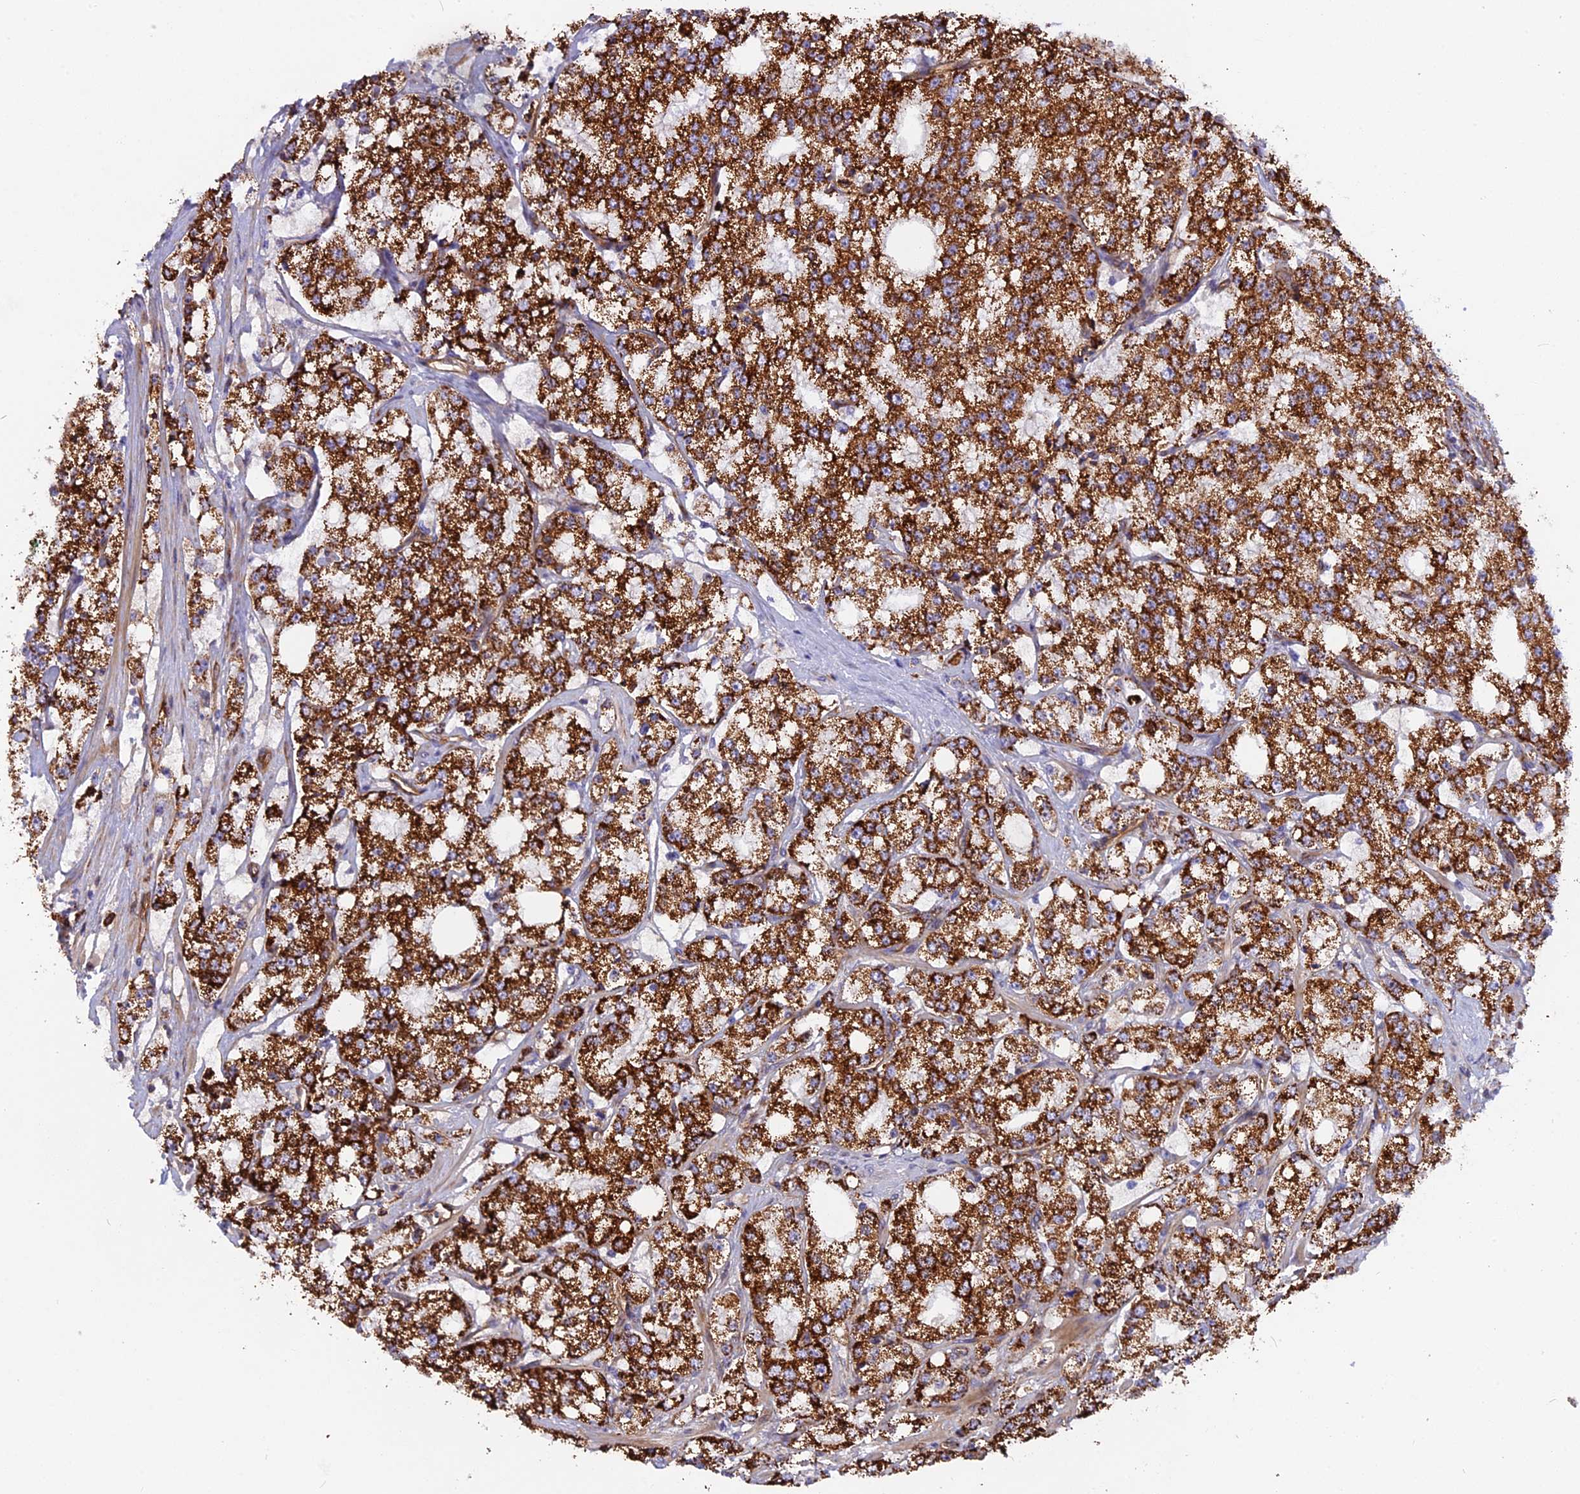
{"staining": {"intensity": "strong", "quantity": ">75%", "location": "cytoplasmic/membranous"}, "tissue": "prostate cancer", "cell_type": "Tumor cells", "image_type": "cancer", "snomed": [{"axis": "morphology", "description": "Adenocarcinoma, High grade"}, {"axis": "topography", "description": "Prostate"}], "caption": "High-magnification brightfield microscopy of high-grade adenocarcinoma (prostate) stained with DAB (brown) and counterstained with hematoxylin (blue). tumor cells exhibit strong cytoplasmic/membranous staining is seen in approximately>75% of cells.", "gene": "CNBD2", "patient": {"sex": "male", "age": 56}}